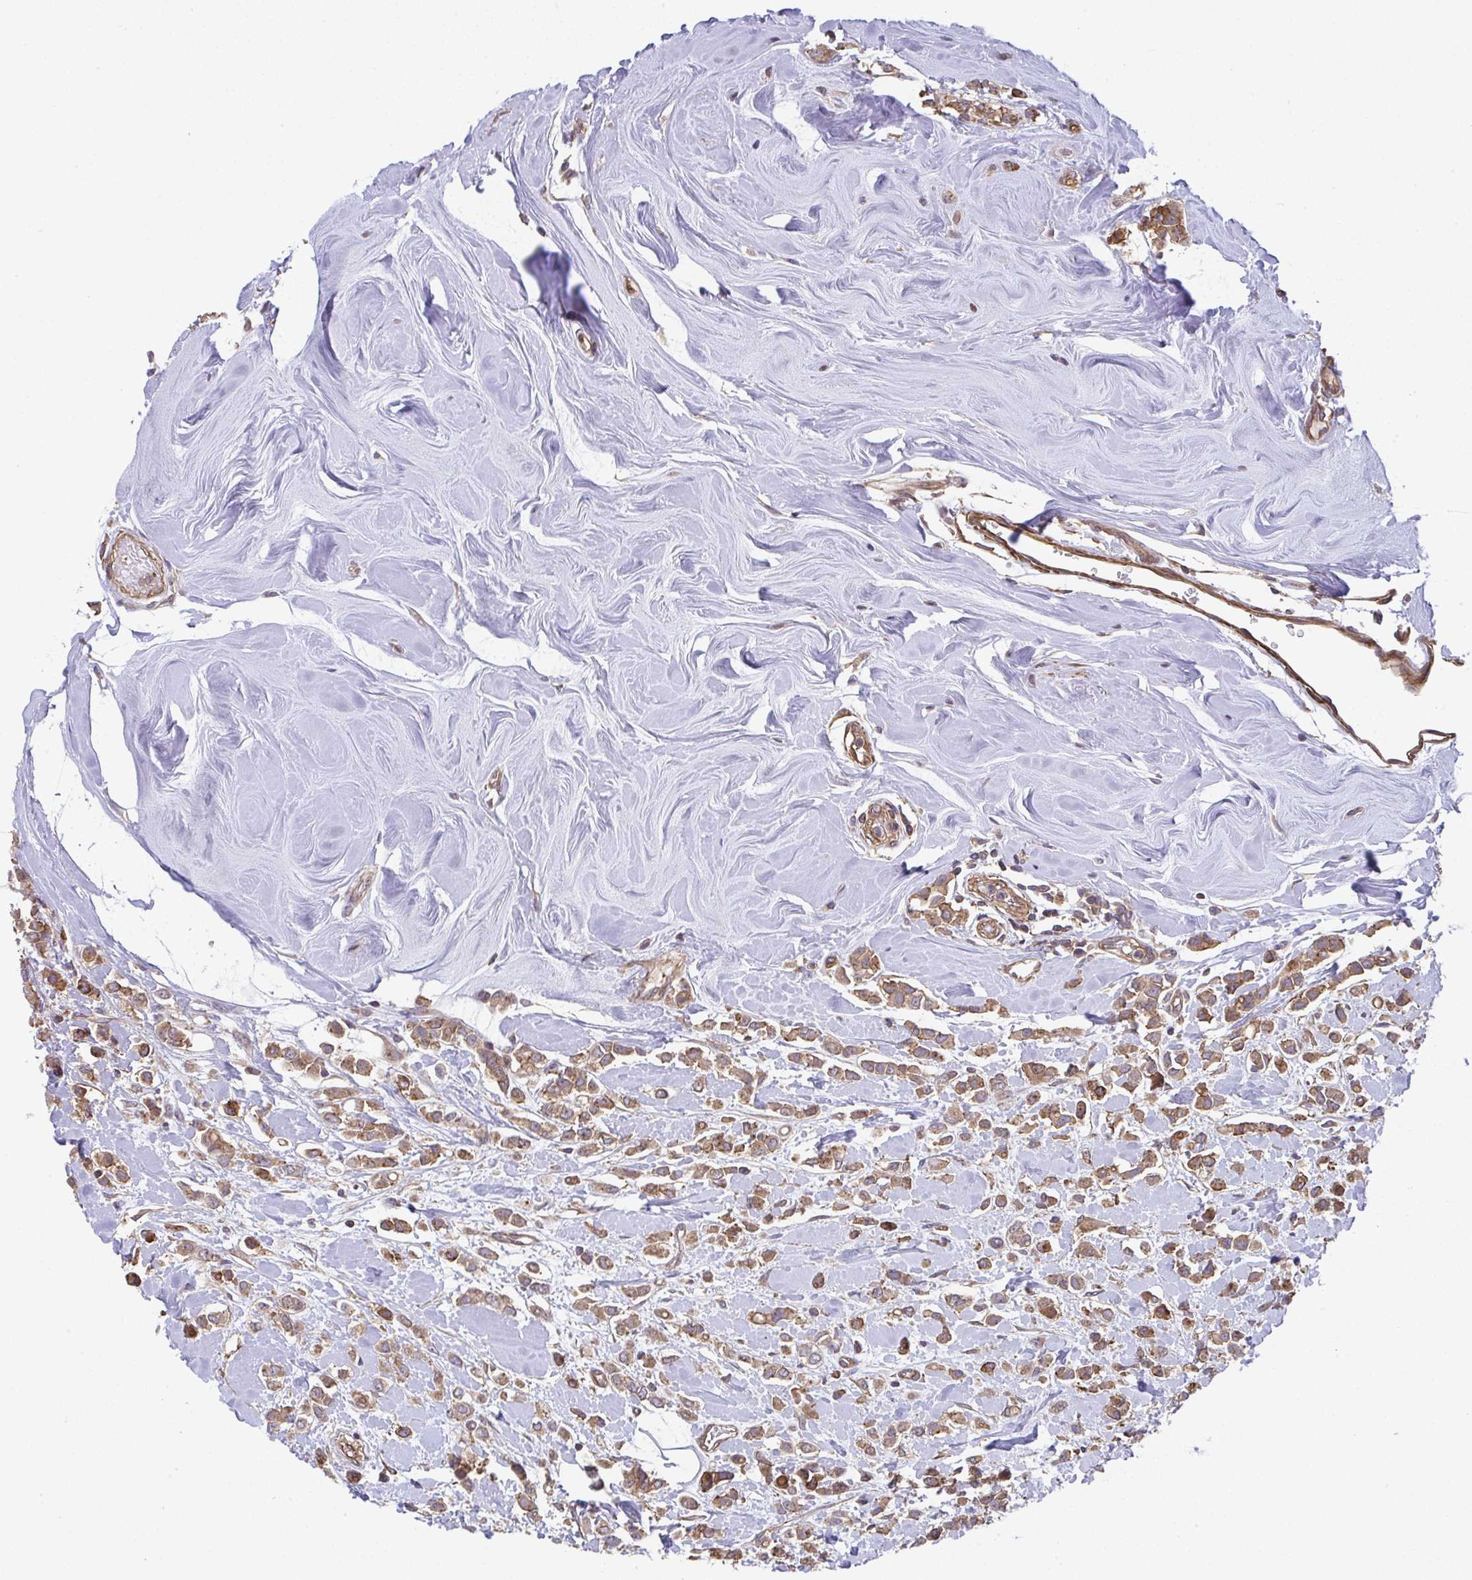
{"staining": {"intensity": "moderate", "quantity": ">75%", "location": "cytoplasmic/membranous"}, "tissue": "breast cancer", "cell_type": "Tumor cells", "image_type": "cancer", "snomed": [{"axis": "morphology", "description": "Lobular carcinoma"}, {"axis": "topography", "description": "Breast"}], "caption": "Breast cancer (lobular carcinoma) stained for a protein exhibits moderate cytoplasmic/membranous positivity in tumor cells. (brown staining indicates protein expression, while blue staining denotes nuclei).", "gene": "ZNF696", "patient": {"sex": "female", "age": 68}}